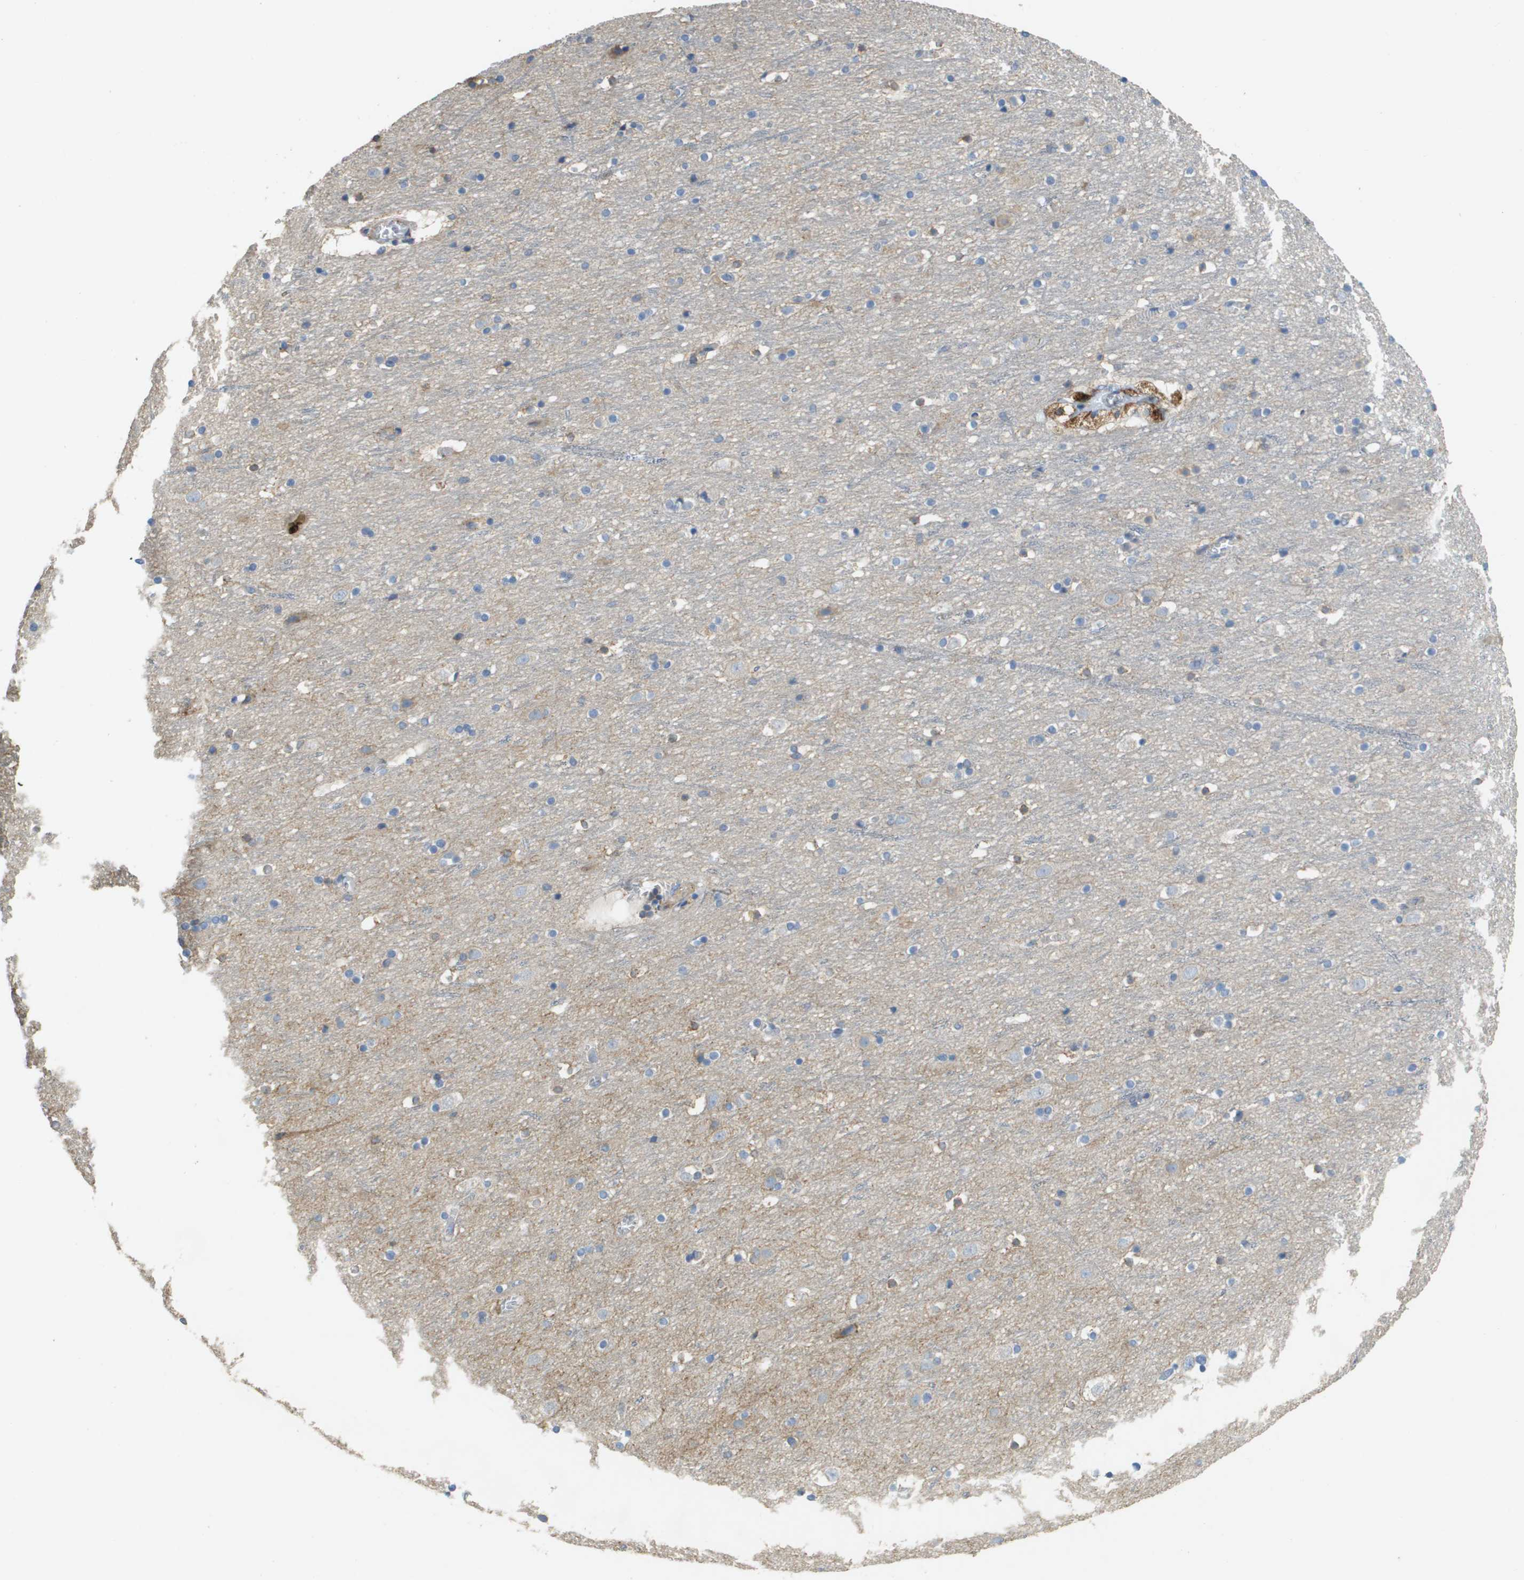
{"staining": {"intensity": "weak", "quantity": ">75%", "location": "cytoplasmic/membranous"}, "tissue": "cerebral cortex", "cell_type": "Endothelial cells", "image_type": "normal", "snomed": [{"axis": "morphology", "description": "Normal tissue, NOS"}, {"axis": "topography", "description": "Cerebral cortex"}], "caption": "Normal cerebral cortex was stained to show a protein in brown. There is low levels of weak cytoplasmic/membranous expression in about >75% of endothelial cells.", "gene": "CASP10", "patient": {"sex": "male", "age": 45}}